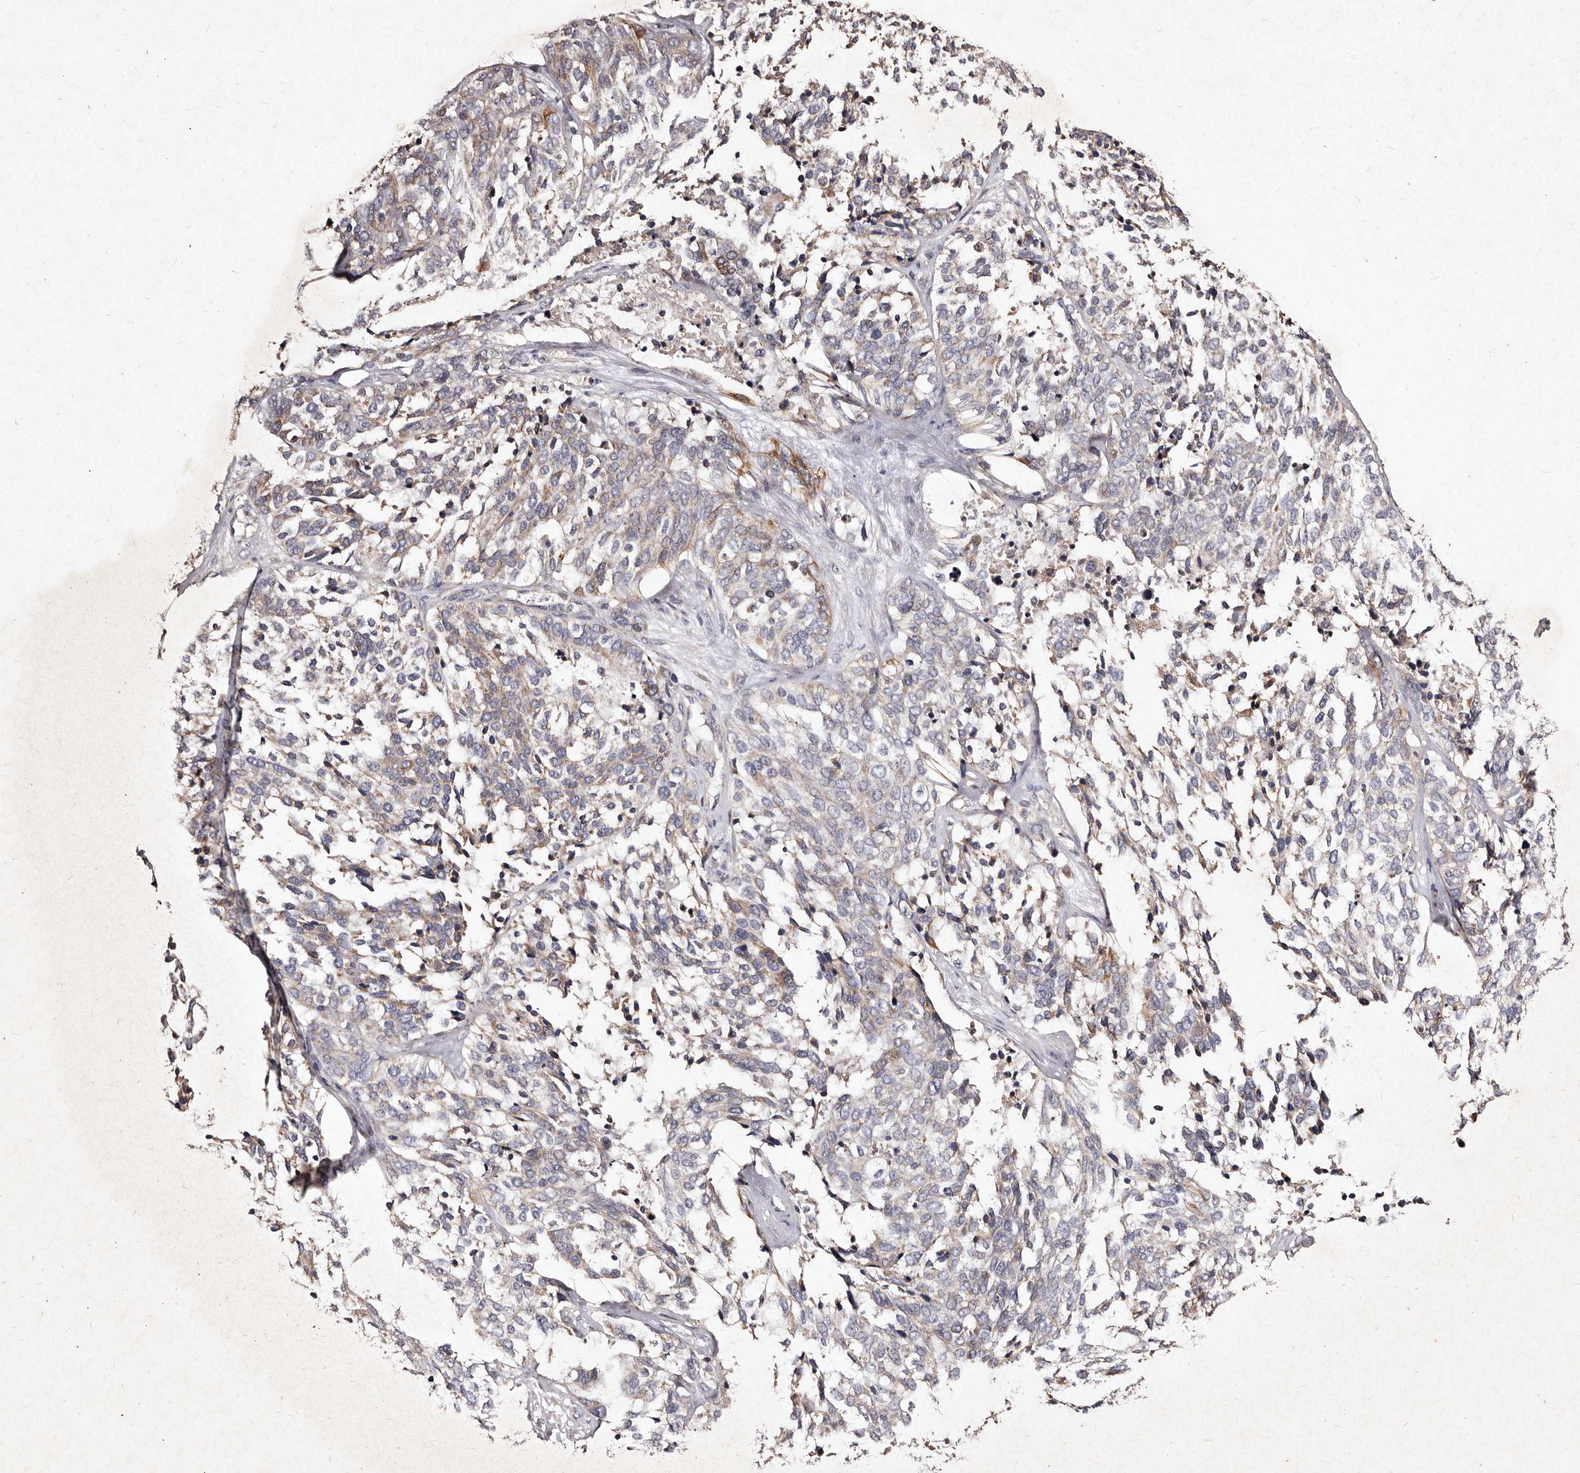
{"staining": {"intensity": "weak", "quantity": "25%-75%", "location": "cytoplasmic/membranous"}, "tissue": "ovarian cancer", "cell_type": "Tumor cells", "image_type": "cancer", "snomed": [{"axis": "morphology", "description": "Cystadenocarcinoma, serous, NOS"}, {"axis": "topography", "description": "Ovary"}], "caption": "Protein staining reveals weak cytoplasmic/membranous expression in about 25%-75% of tumor cells in ovarian cancer.", "gene": "TFB1M", "patient": {"sex": "female", "age": 44}}